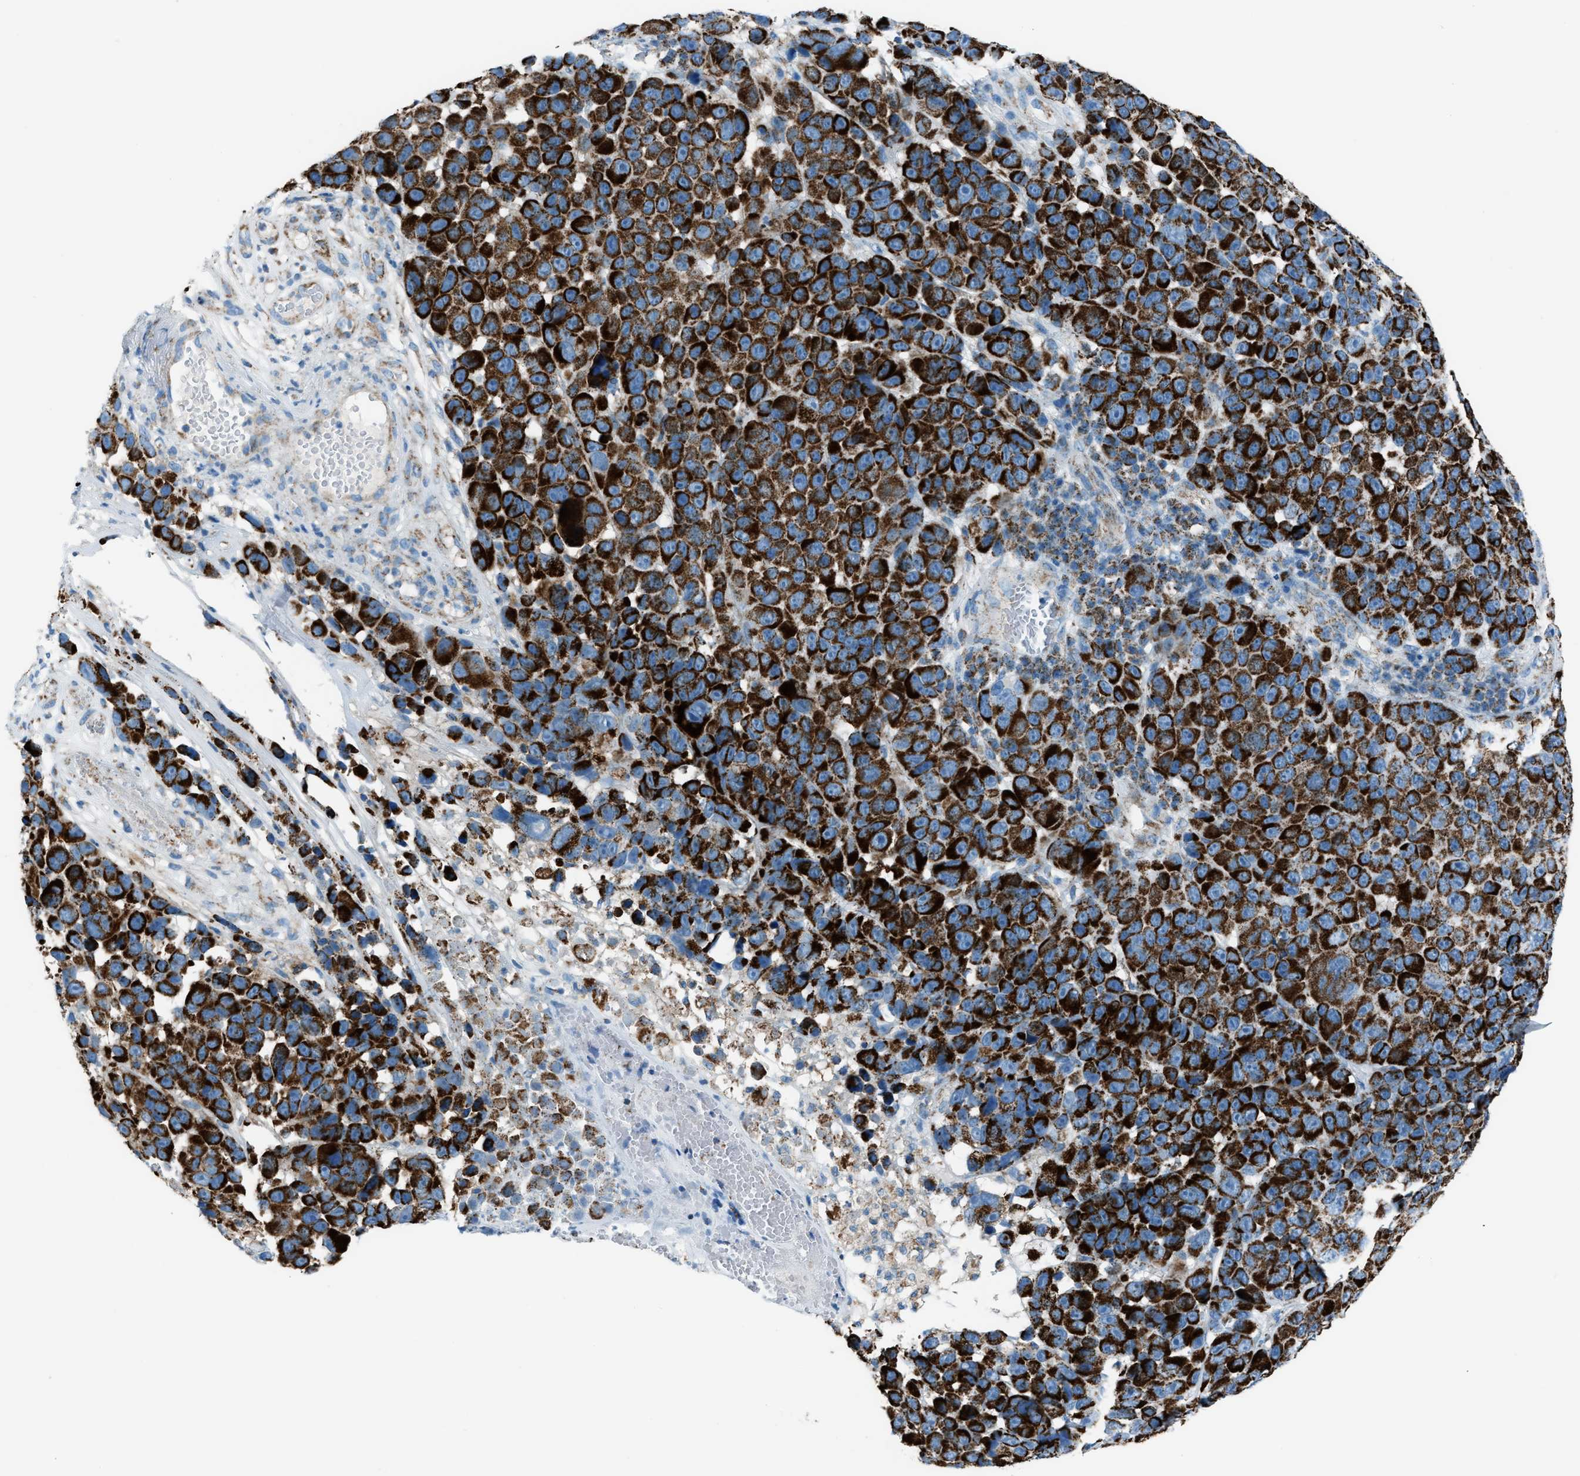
{"staining": {"intensity": "strong", "quantity": ">75%", "location": "cytoplasmic/membranous"}, "tissue": "melanoma", "cell_type": "Tumor cells", "image_type": "cancer", "snomed": [{"axis": "morphology", "description": "Malignant melanoma, NOS"}, {"axis": "topography", "description": "Skin"}], "caption": "A photomicrograph showing strong cytoplasmic/membranous expression in about >75% of tumor cells in melanoma, as visualized by brown immunohistochemical staining.", "gene": "MDH2", "patient": {"sex": "male", "age": 53}}